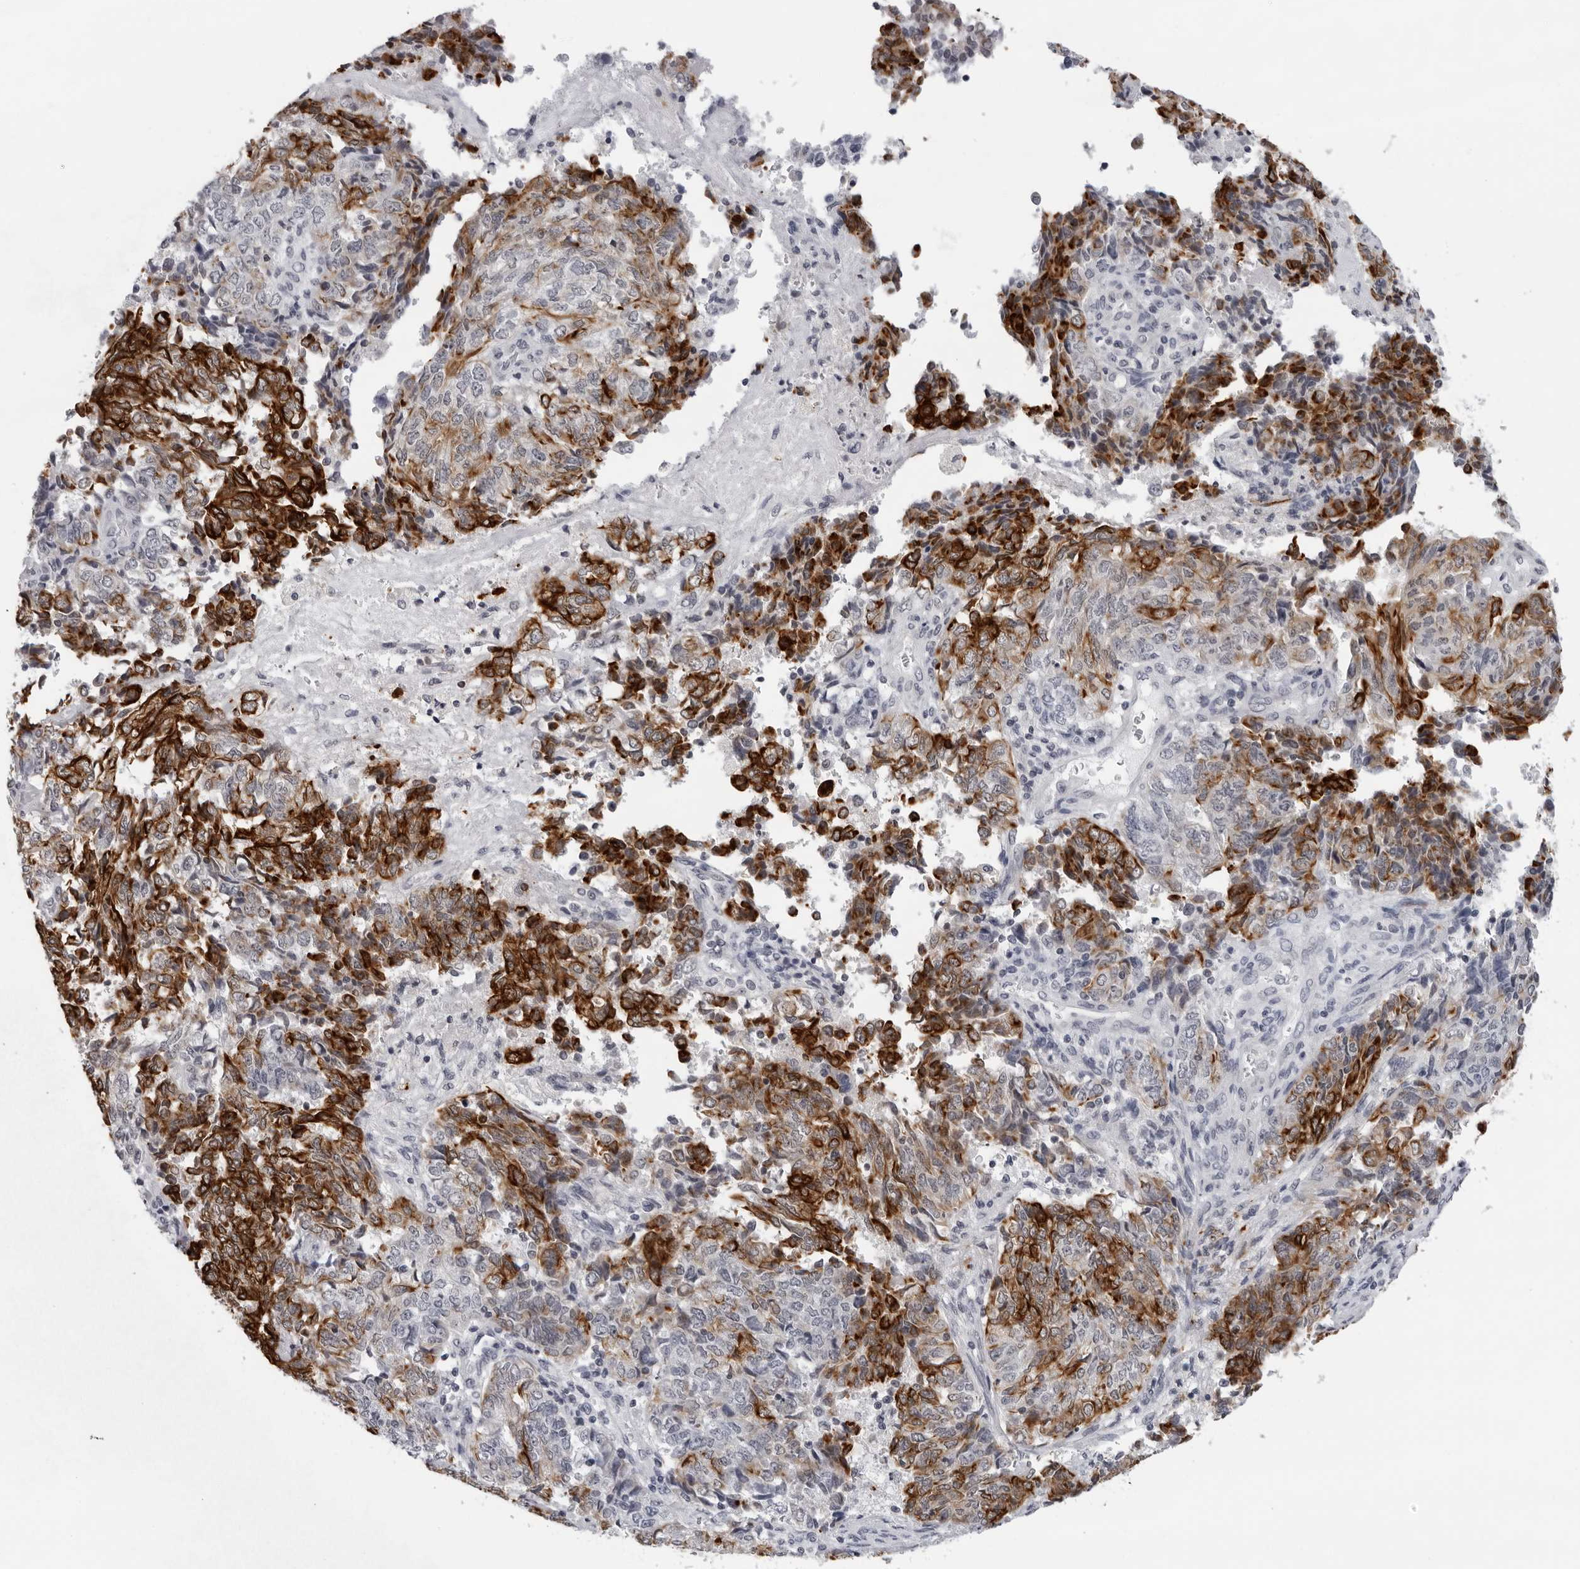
{"staining": {"intensity": "strong", "quantity": "25%-75%", "location": "cytoplasmic/membranous"}, "tissue": "endometrial cancer", "cell_type": "Tumor cells", "image_type": "cancer", "snomed": [{"axis": "morphology", "description": "Adenocarcinoma, NOS"}, {"axis": "topography", "description": "Endometrium"}], "caption": "Brown immunohistochemical staining in endometrial cancer shows strong cytoplasmic/membranous positivity in about 25%-75% of tumor cells. The protein is shown in brown color, while the nuclei are stained blue.", "gene": "CCDC28B", "patient": {"sex": "female", "age": 80}}